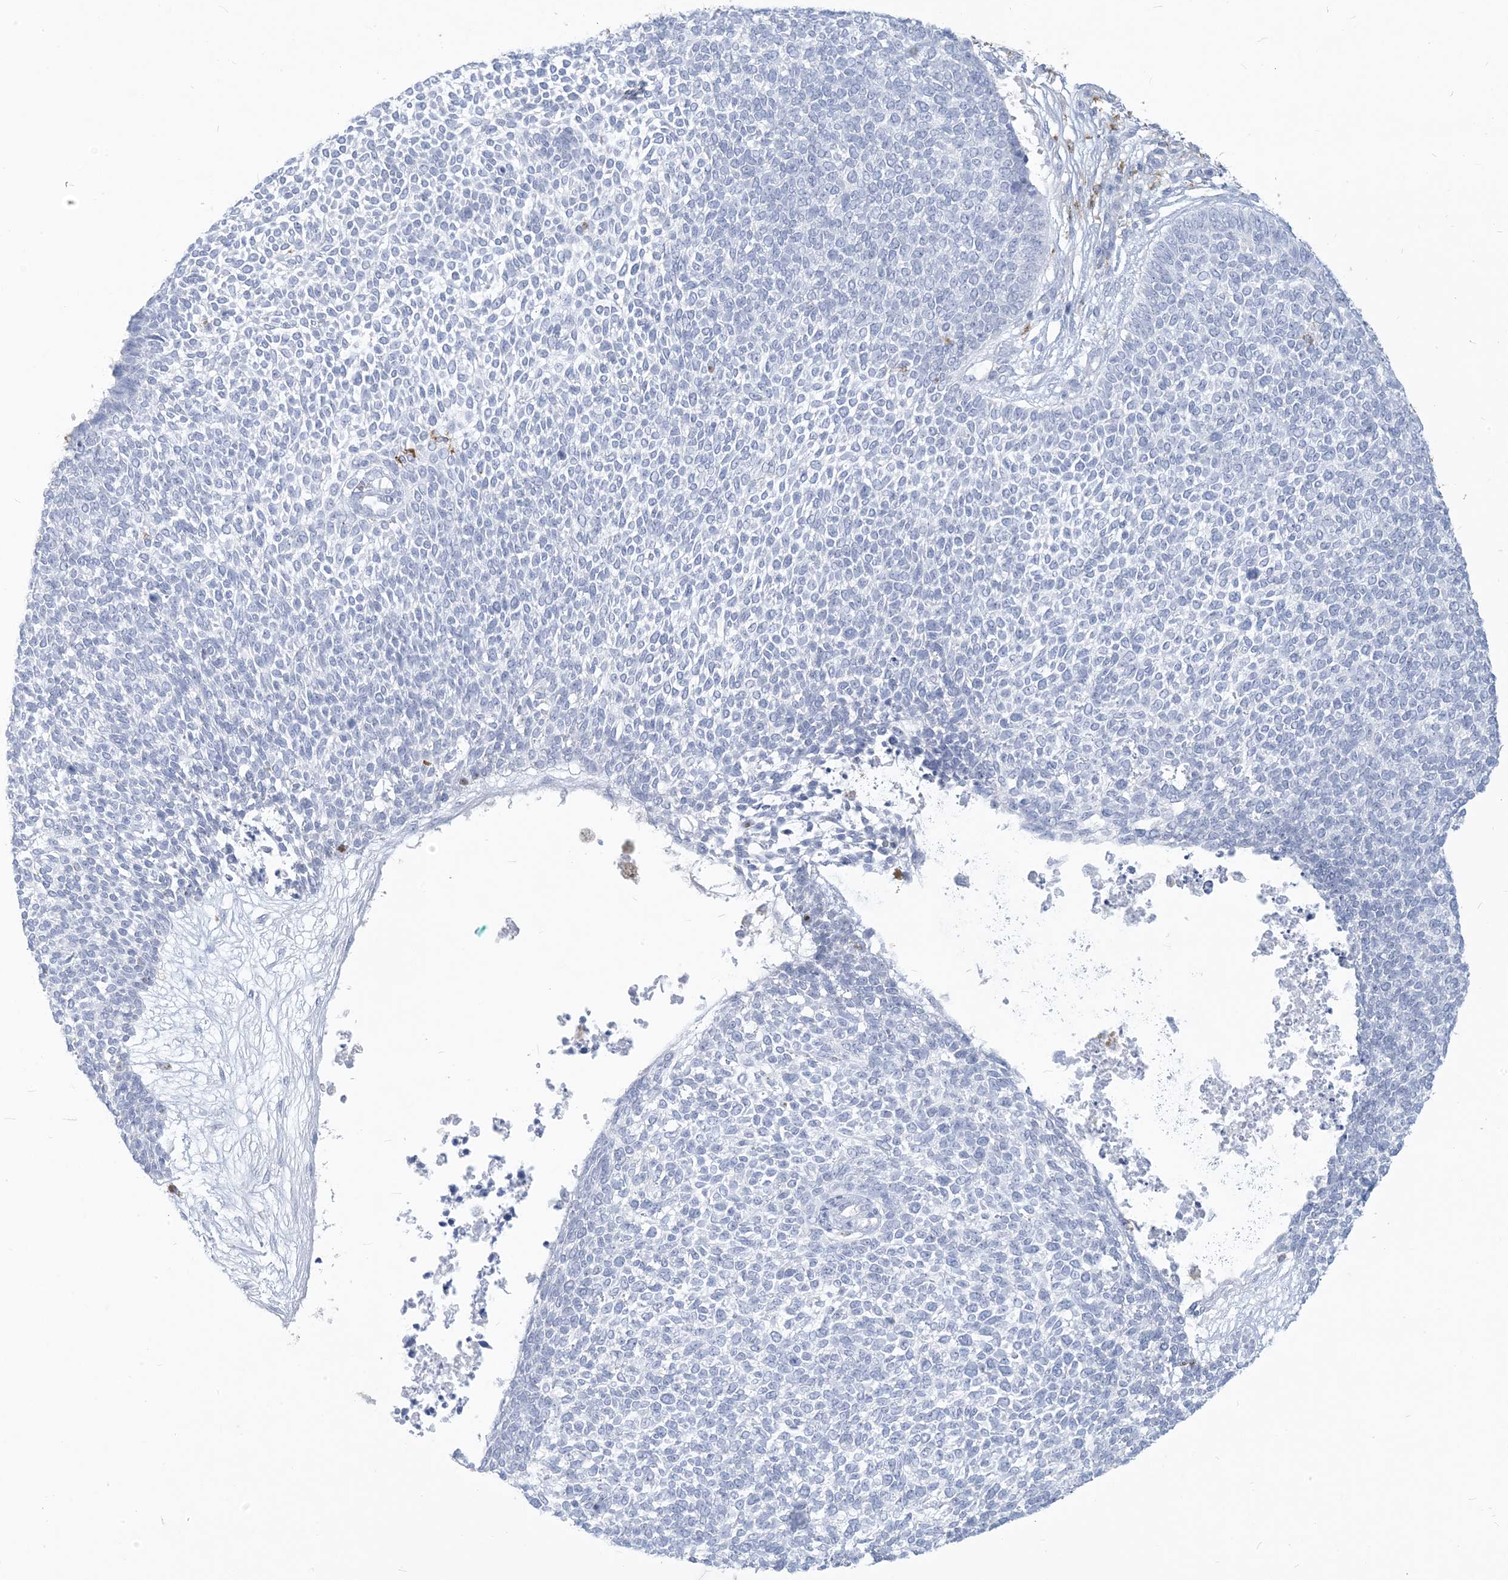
{"staining": {"intensity": "negative", "quantity": "none", "location": "none"}, "tissue": "skin cancer", "cell_type": "Tumor cells", "image_type": "cancer", "snomed": [{"axis": "morphology", "description": "Basal cell carcinoma"}, {"axis": "topography", "description": "Skin"}], "caption": "Immunohistochemical staining of skin basal cell carcinoma displays no significant expression in tumor cells.", "gene": "HLA-DRB1", "patient": {"sex": "female", "age": 84}}